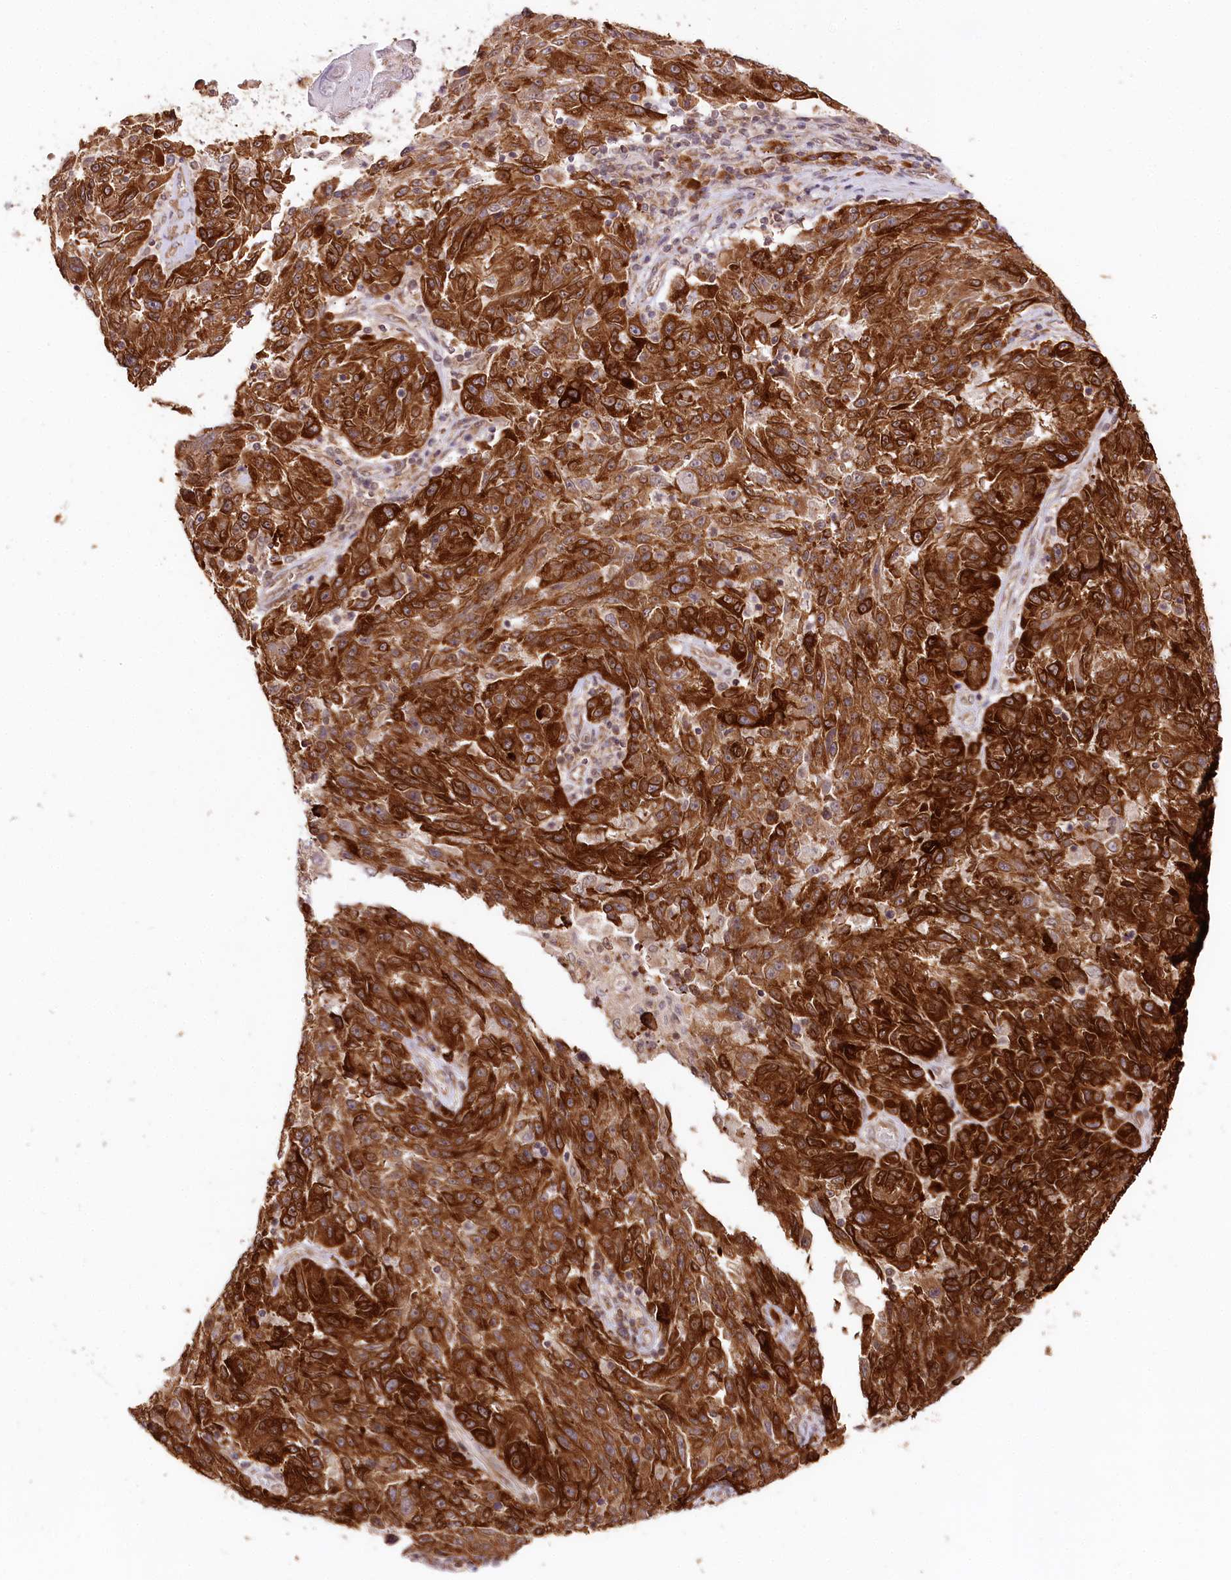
{"staining": {"intensity": "strong", "quantity": ">75%", "location": "cytoplasmic/membranous"}, "tissue": "melanoma", "cell_type": "Tumor cells", "image_type": "cancer", "snomed": [{"axis": "morphology", "description": "Malignant melanoma, NOS"}, {"axis": "topography", "description": "Skin"}], "caption": "High-power microscopy captured an immunohistochemistry (IHC) image of melanoma, revealing strong cytoplasmic/membranous staining in approximately >75% of tumor cells.", "gene": "ENSG00000144785", "patient": {"sex": "male", "age": 53}}